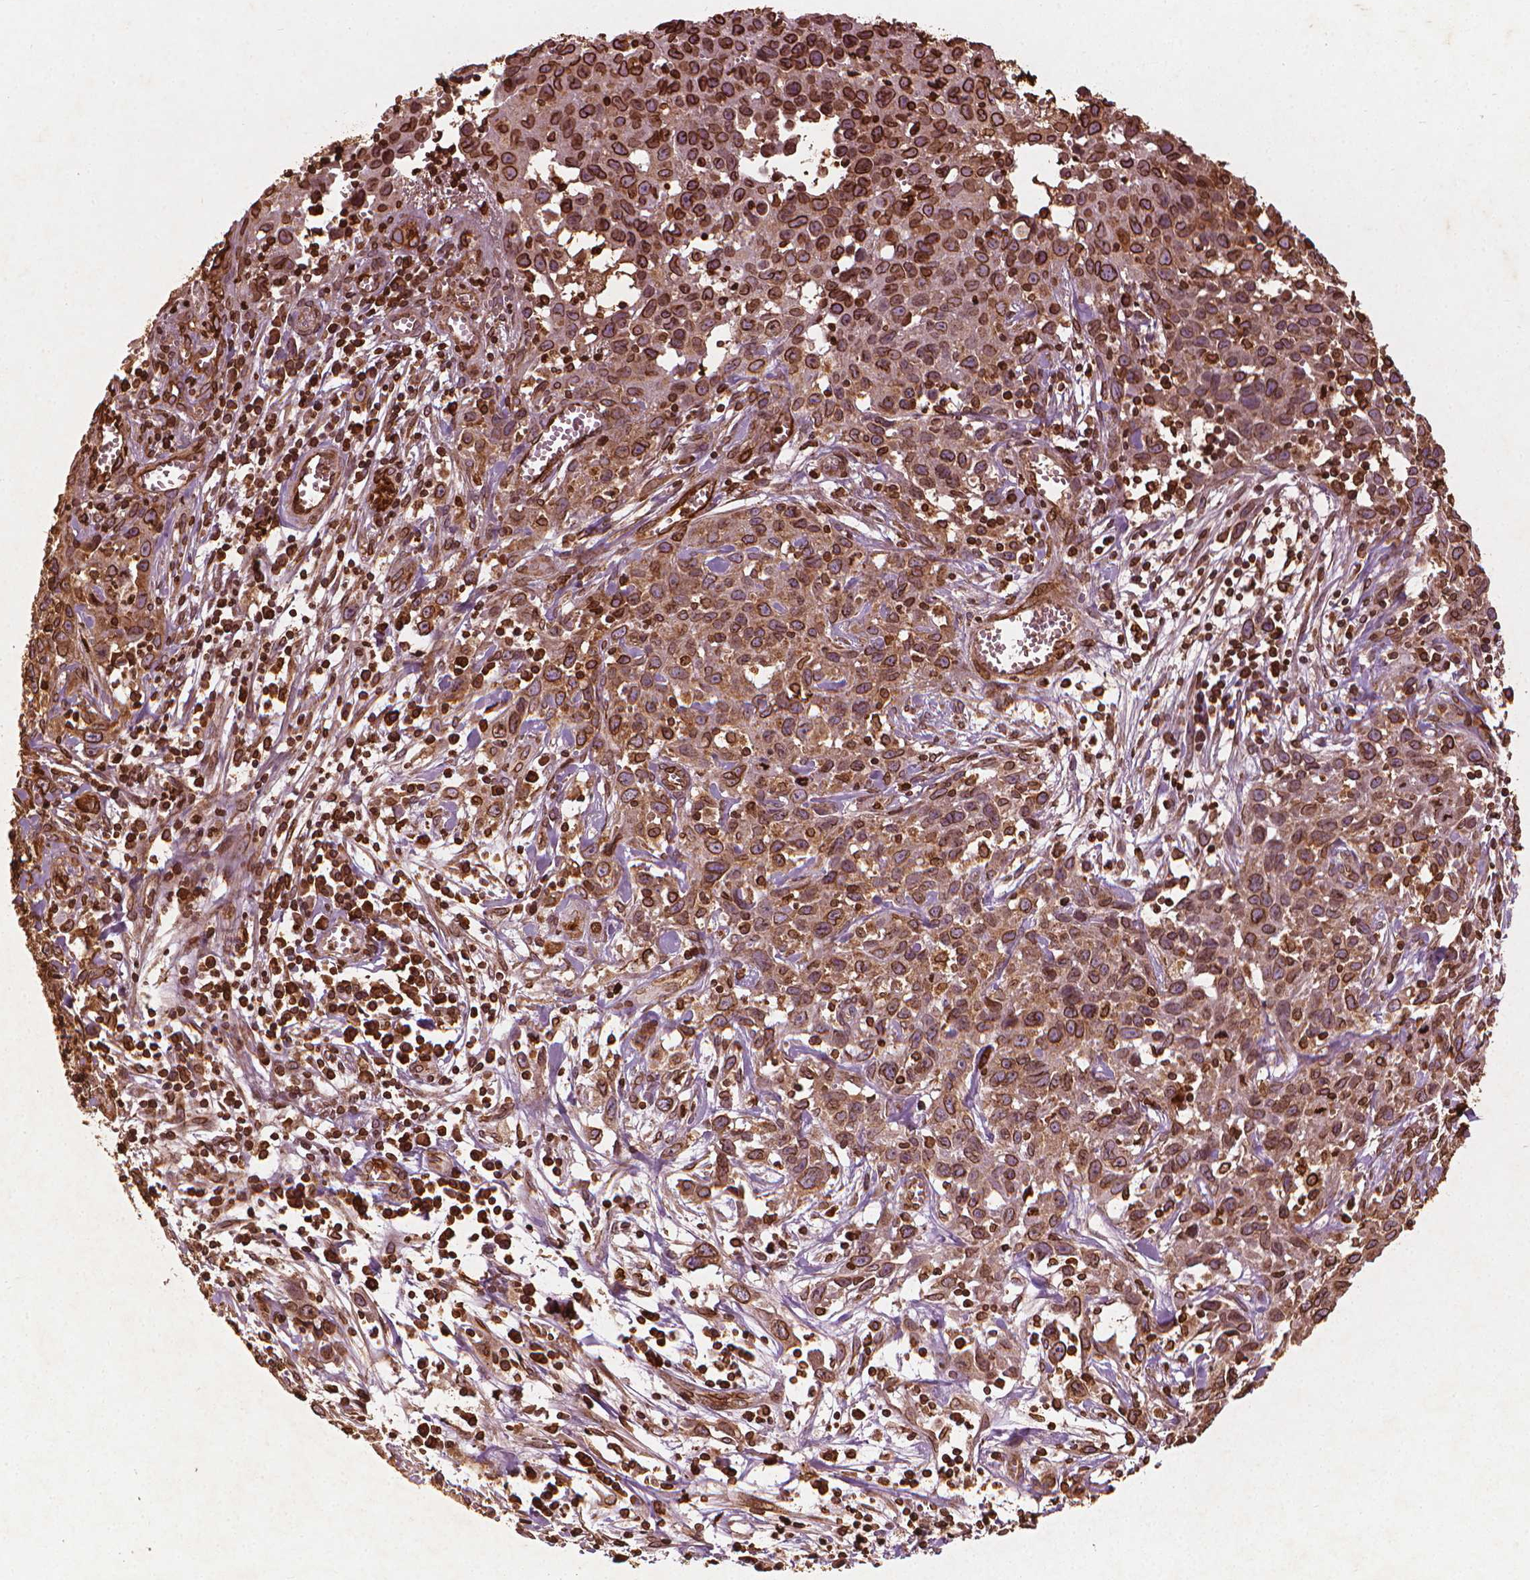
{"staining": {"intensity": "strong", "quantity": ">75%", "location": "cytoplasmic/membranous,nuclear"}, "tissue": "cervical cancer", "cell_type": "Tumor cells", "image_type": "cancer", "snomed": [{"axis": "morphology", "description": "Squamous cell carcinoma, NOS"}, {"axis": "topography", "description": "Cervix"}], "caption": "Cervical cancer (squamous cell carcinoma) stained with a protein marker reveals strong staining in tumor cells.", "gene": "LMNB1", "patient": {"sex": "female", "age": 38}}